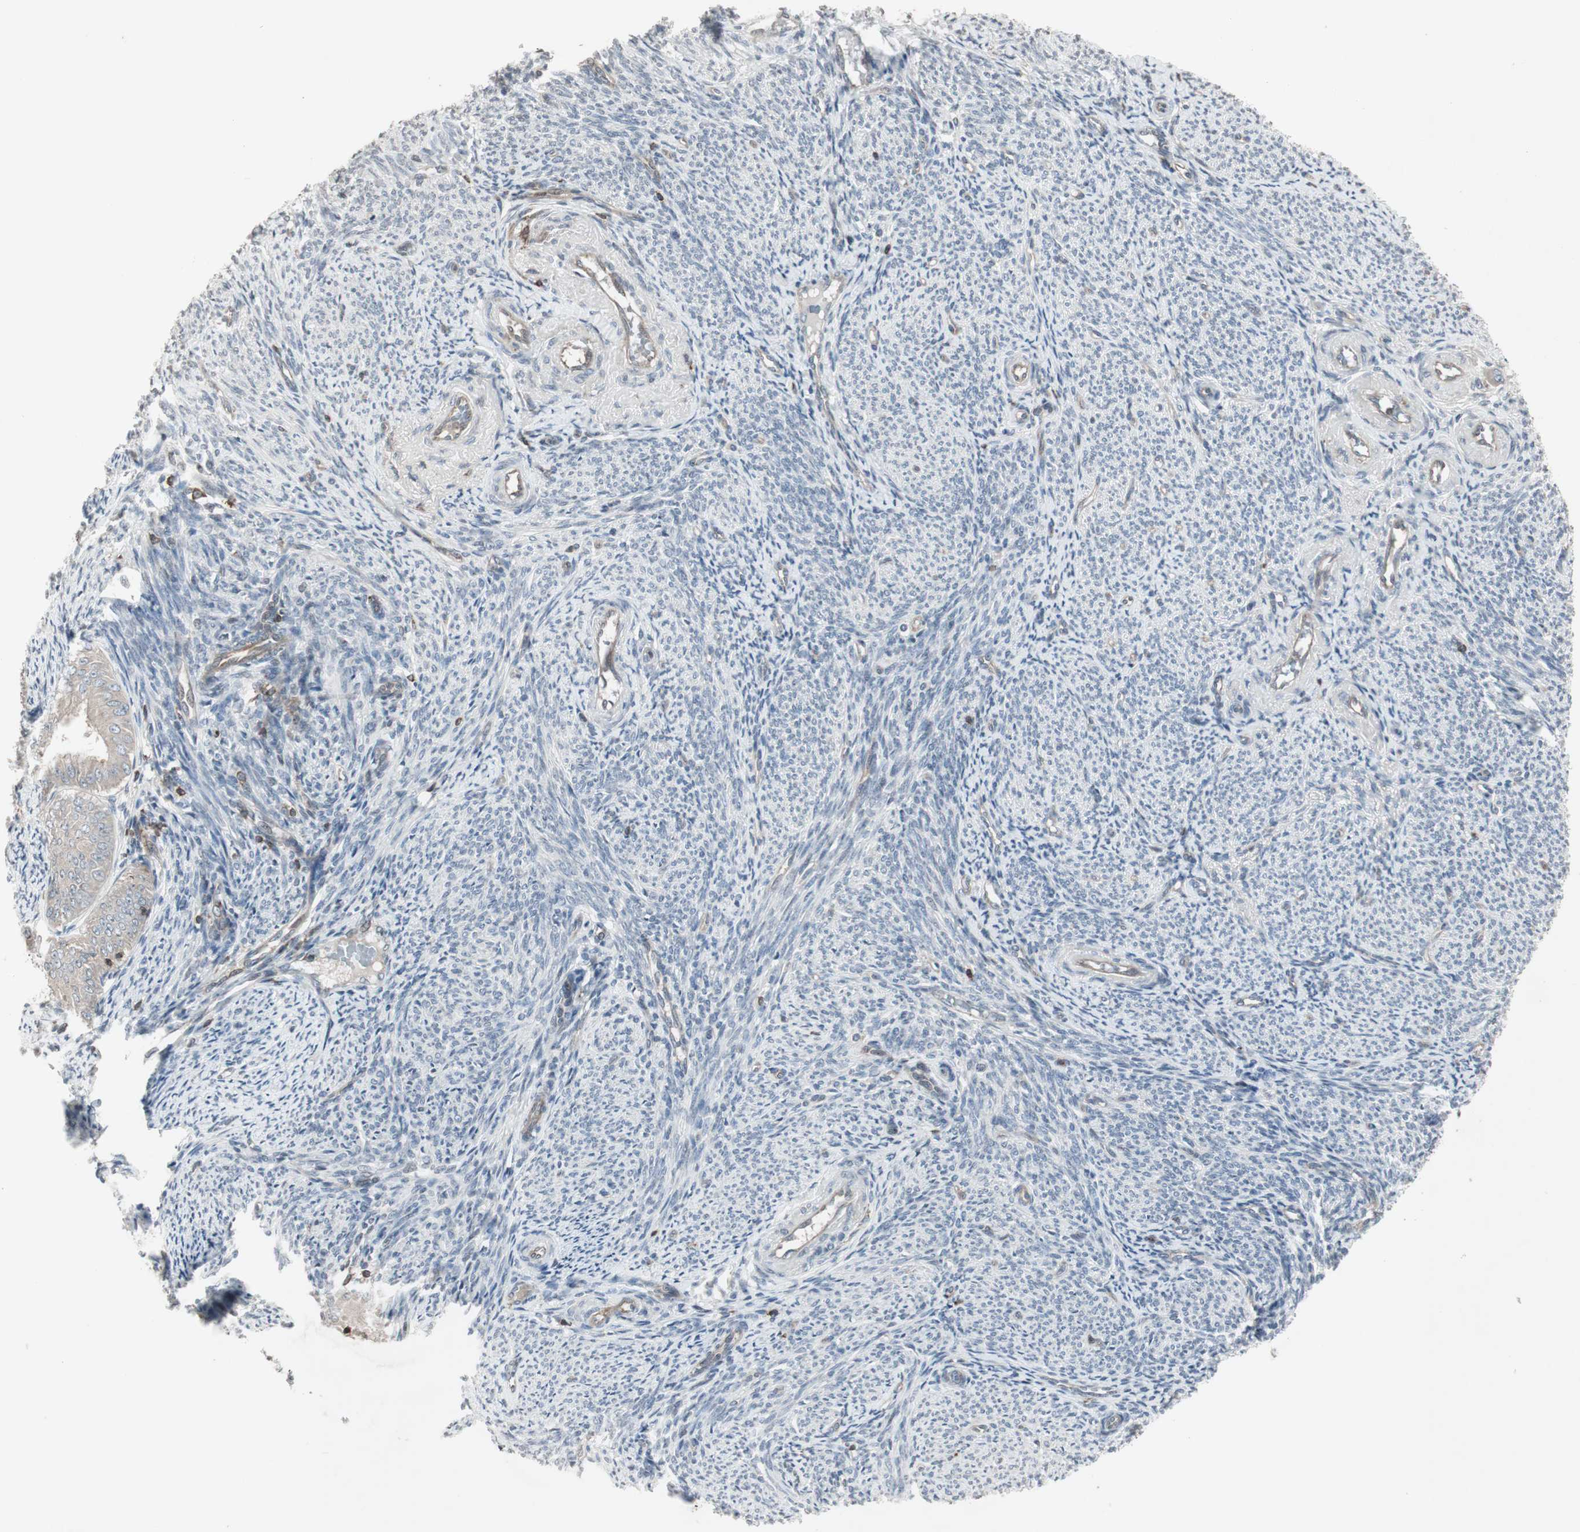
{"staining": {"intensity": "weak", "quantity": "25%-75%", "location": "cytoplasmic/membranous"}, "tissue": "endometrial cancer", "cell_type": "Tumor cells", "image_type": "cancer", "snomed": [{"axis": "morphology", "description": "Adenocarcinoma, NOS"}, {"axis": "topography", "description": "Endometrium"}], "caption": "This histopathology image reveals immunohistochemistry (IHC) staining of adenocarcinoma (endometrial), with low weak cytoplasmic/membranous staining in about 25%-75% of tumor cells.", "gene": "ARHGEF1", "patient": {"sex": "female", "age": 63}}